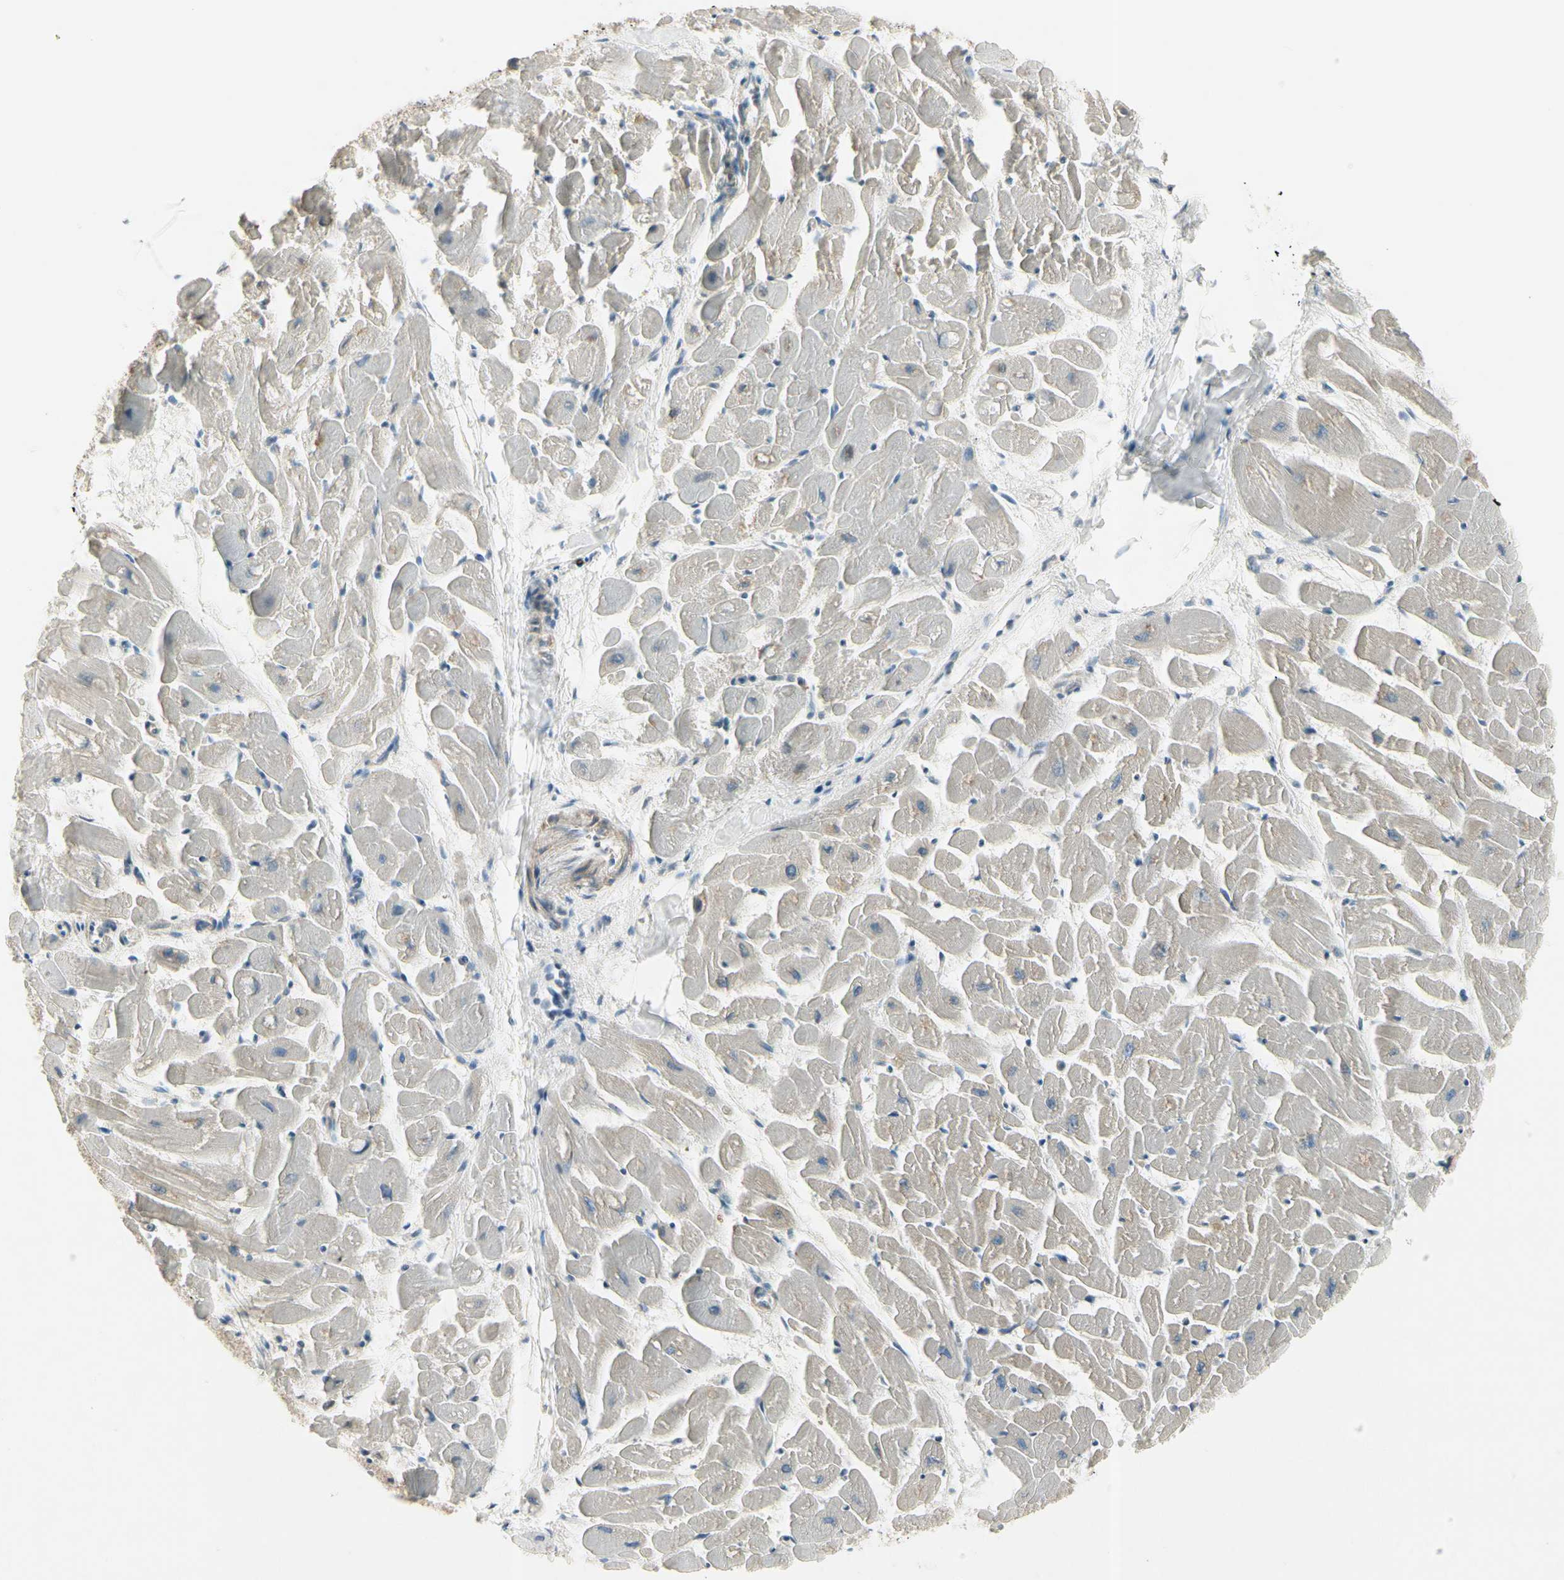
{"staining": {"intensity": "weak", "quantity": "25%-75%", "location": "cytoplasmic/membranous"}, "tissue": "heart muscle", "cell_type": "Cardiomyocytes", "image_type": "normal", "snomed": [{"axis": "morphology", "description": "Normal tissue, NOS"}, {"axis": "topography", "description": "Heart"}], "caption": "IHC (DAB (3,3'-diaminobenzidine)) staining of unremarkable heart muscle reveals weak cytoplasmic/membranous protein positivity in about 25%-75% of cardiomyocytes.", "gene": "CYP2E1", "patient": {"sex": "female", "age": 19}}